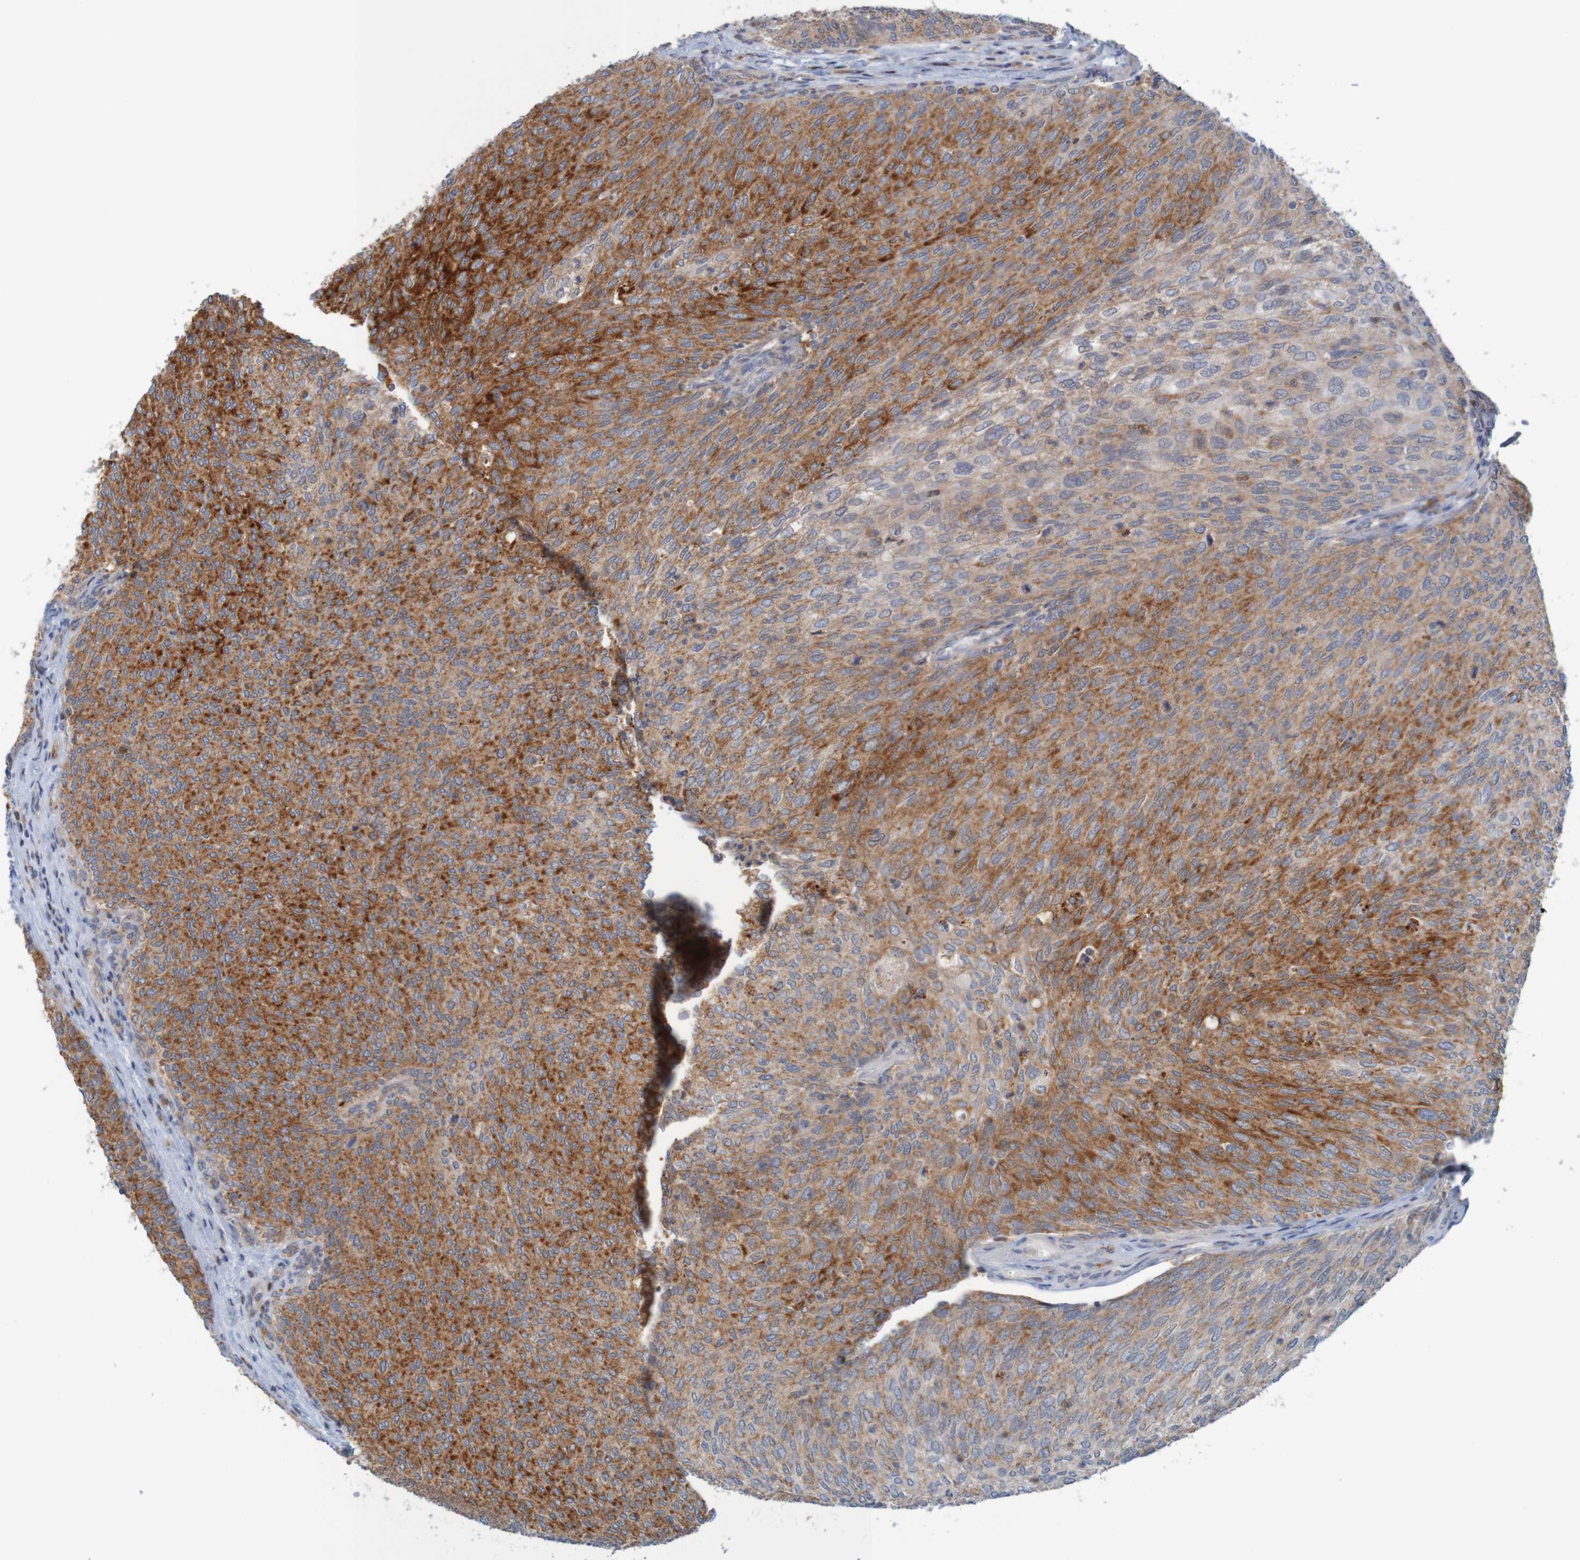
{"staining": {"intensity": "strong", "quantity": ">75%", "location": "cytoplasmic/membranous"}, "tissue": "urothelial cancer", "cell_type": "Tumor cells", "image_type": "cancer", "snomed": [{"axis": "morphology", "description": "Urothelial carcinoma, Low grade"}, {"axis": "topography", "description": "Urinary bladder"}], "caption": "Low-grade urothelial carcinoma stained with a brown dye shows strong cytoplasmic/membranous positive positivity in approximately >75% of tumor cells.", "gene": "NAV2", "patient": {"sex": "female", "age": 79}}